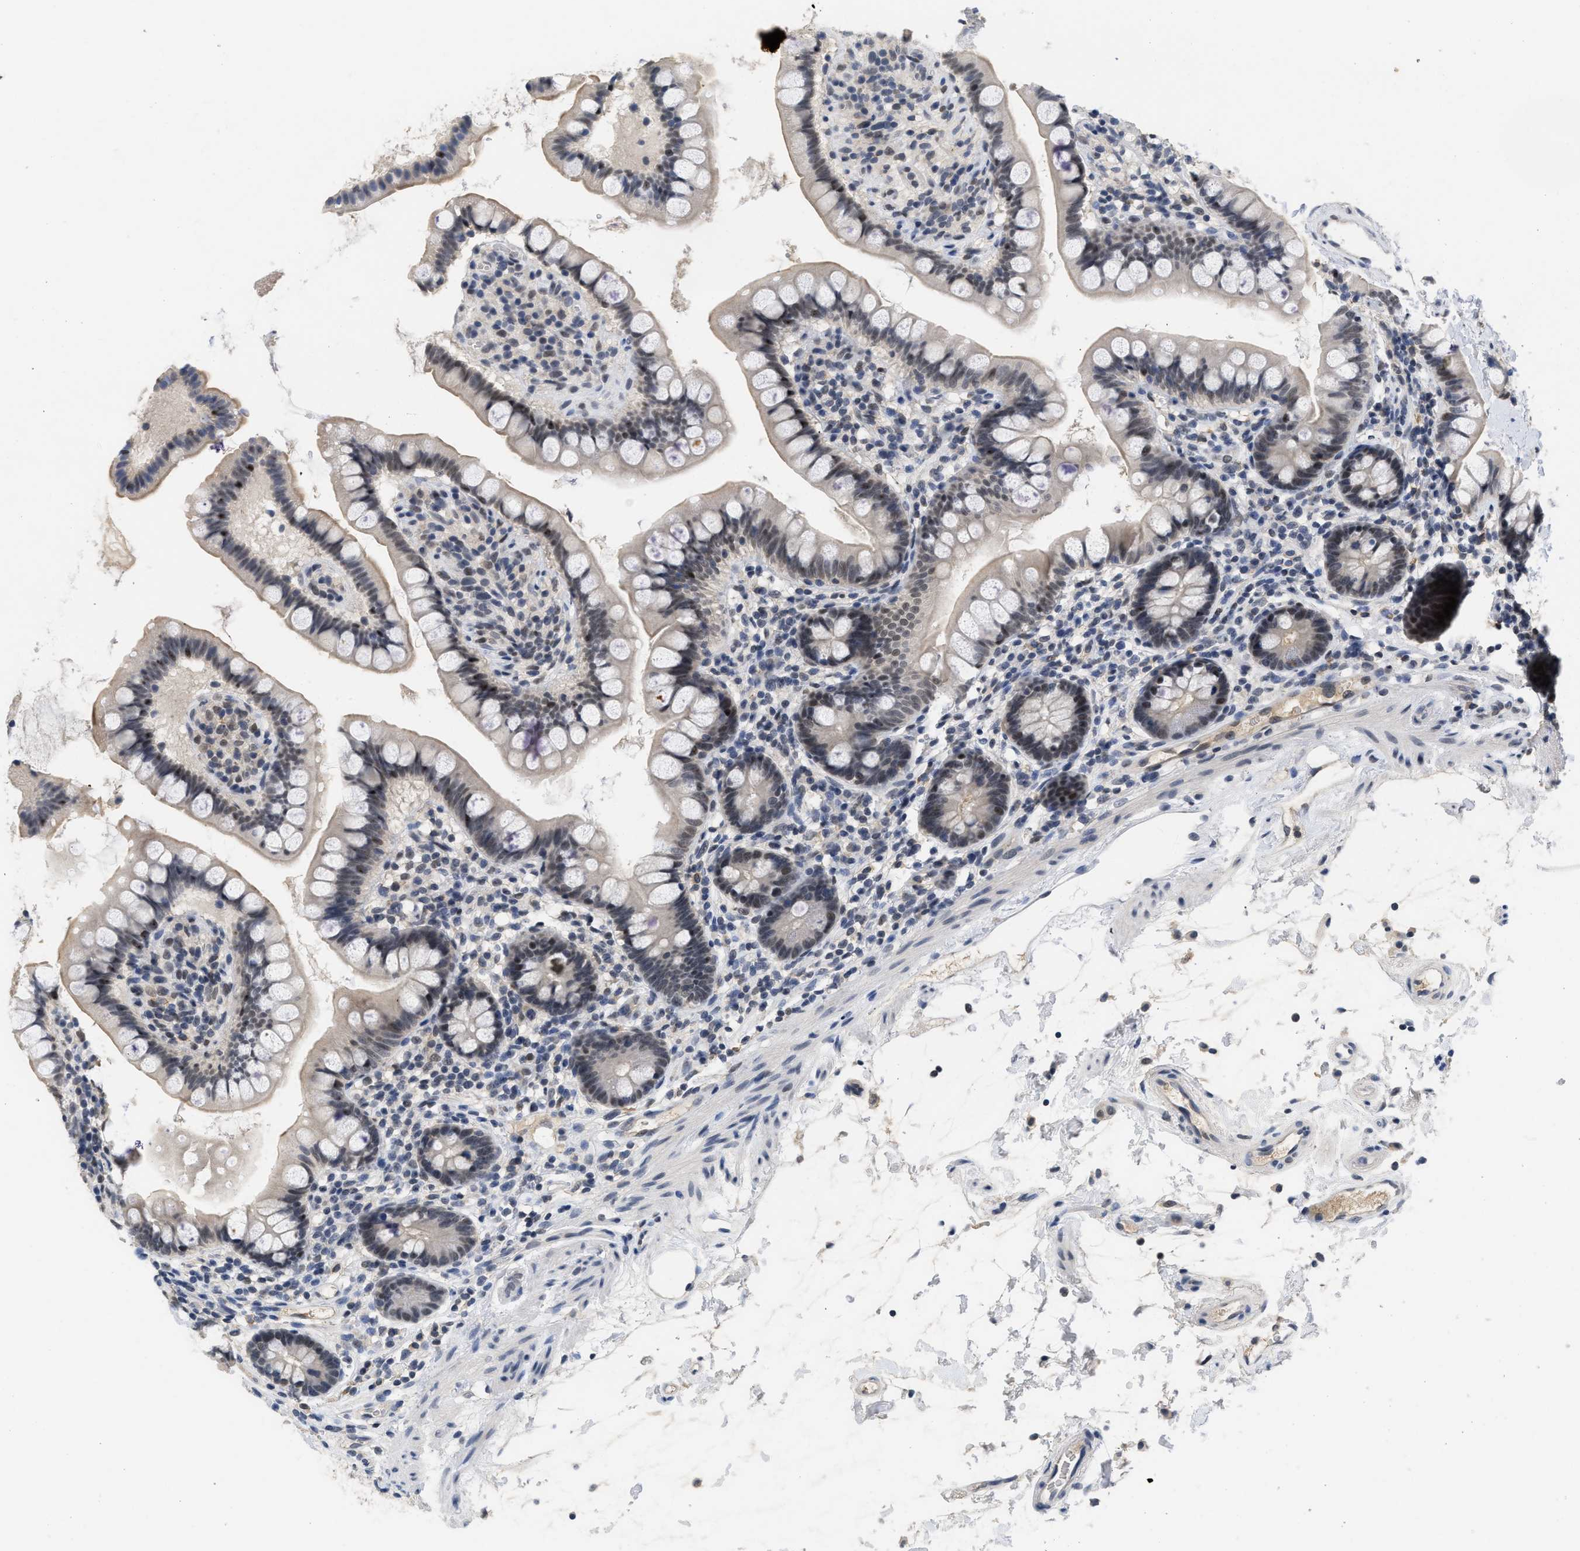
{"staining": {"intensity": "weak", "quantity": ">75%", "location": "nuclear"}, "tissue": "small intestine", "cell_type": "Glandular cells", "image_type": "normal", "snomed": [{"axis": "morphology", "description": "Normal tissue, NOS"}, {"axis": "topography", "description": "Small intestine"}], "caption": "Small intestine stained with DAB (3,3'-diaminobenzidine) IHC reveals low levels of weak nuclear expression in about >75% of glandular cells. The staining is performed using DAB brown chromogen to label protein expression. The nuclei are counter-stained blue using hematoxylin.", "gene": "GGNBP2", "patient": {"sex": "female", "age": 84}}